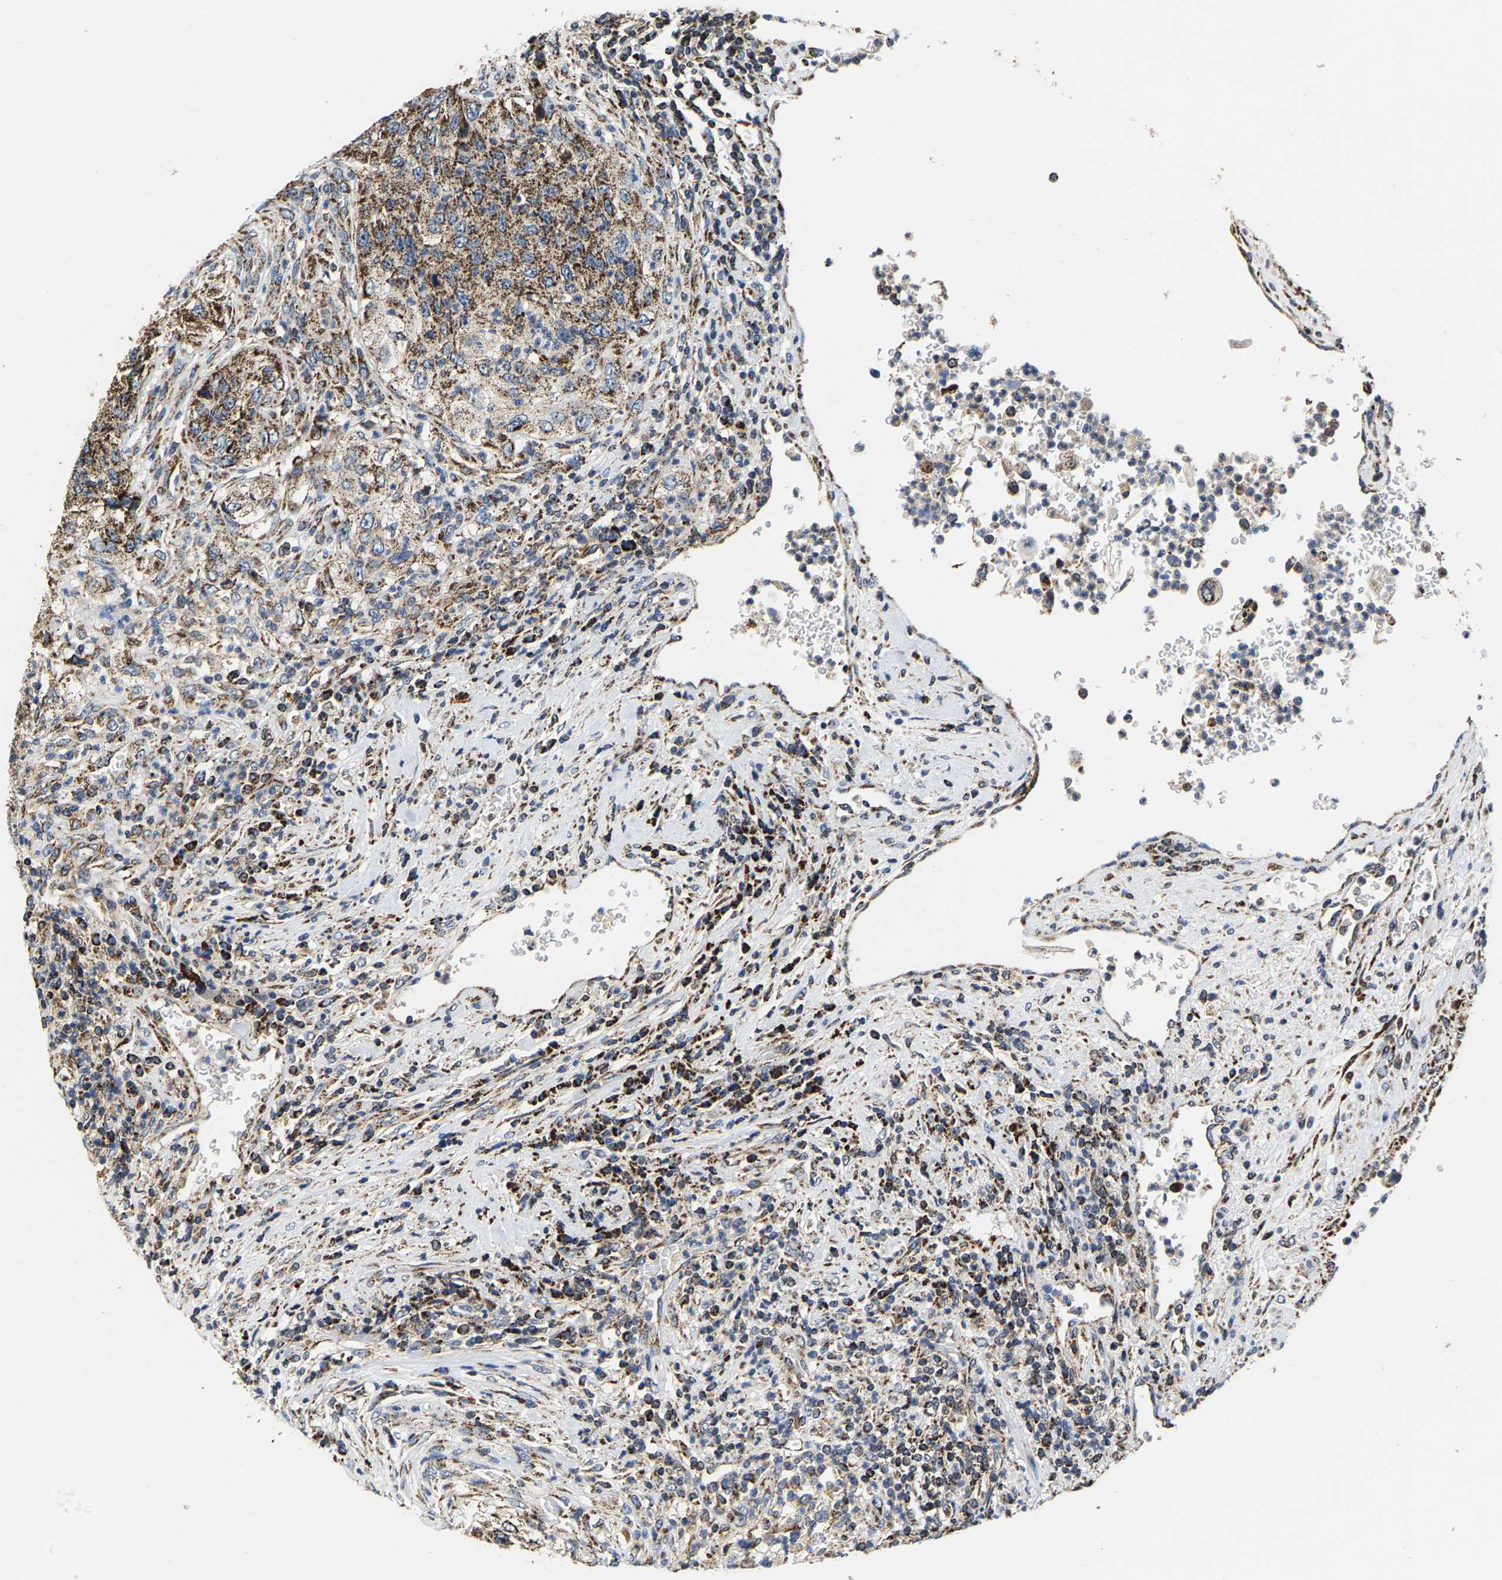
{"staining": {"intensity": "moderate", "quantity": ">75%", "location": "cytoplasmic/membranous"}, "tissue": "urothelial cancer", "cell_type": "Tumor cells", "image_type": "cancer", "snomed": [{"axis": "morphology", "description": "Urothelial carcinoma, High grade"}, {"axis": "topography", "description": "Urinary bladder"}], "caption": "Human urothelial carcinoma (high-grade) stained for a protein (brown) displays moderate cytoplasmic/membranous positive expression in approximately >75% of tumor cells.", "gene": "SHMT2", "patient": {"sex": "female", "age": 60}}